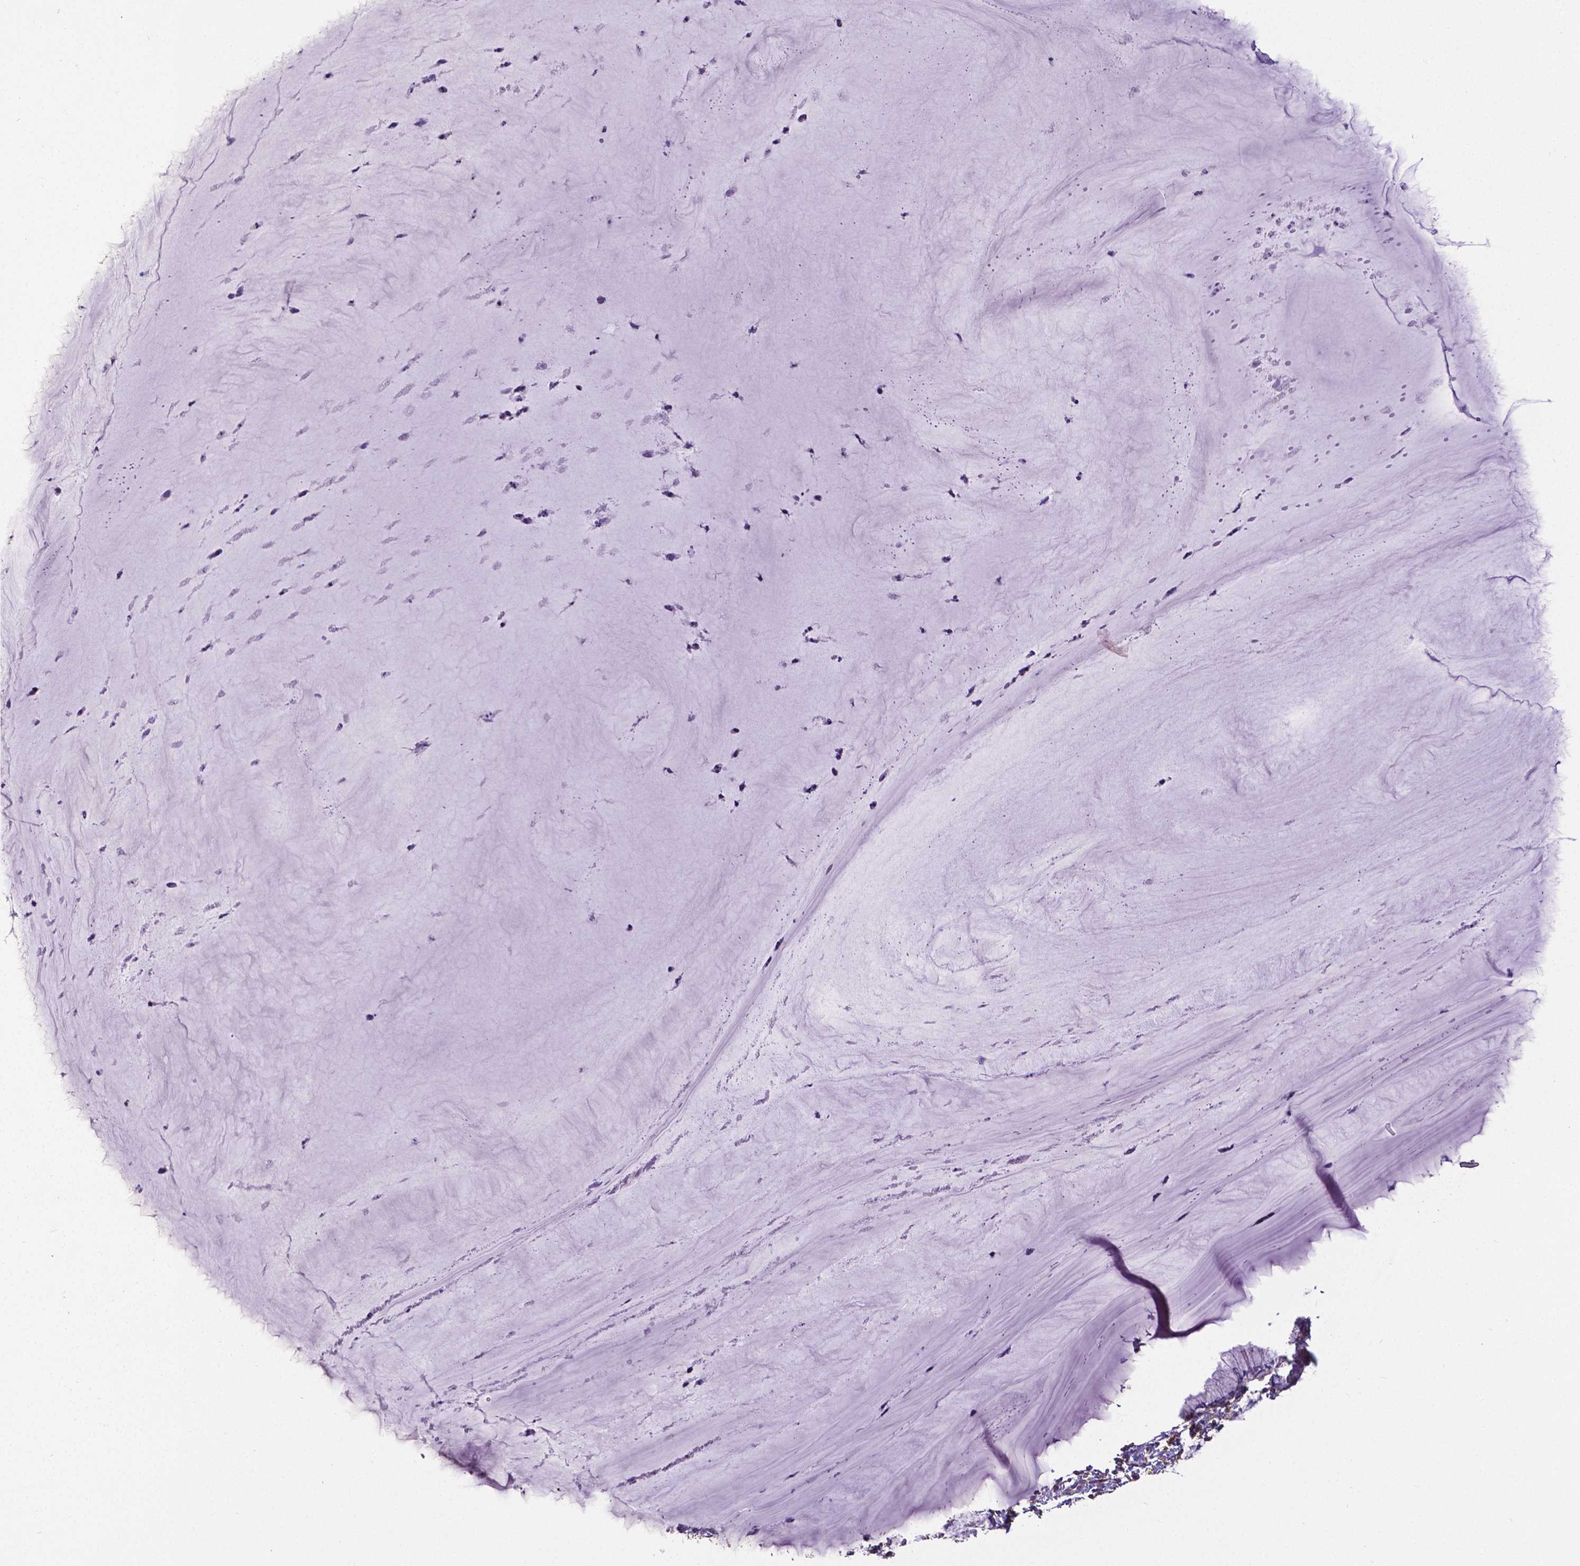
{"staining": {"intensity": "negative", "quantity": "none", "location": "none"}, "tissue": "cervix", "cell_type": "Glandular cells", "image_type": "normal", "snomed": [{"axis": "morphology", "description": "Normal tissue, NOS"}, {"axis": "topography", "description": "Cervix"}], "caption": "A micrograph of human cervix is negative for staining in glandular cells. (DAB (3,3'-diaminobenzidine) immunohistochemistry, high magnification).", "gene": "MTDH", "patient": {"sex": "female", "age": 37}}